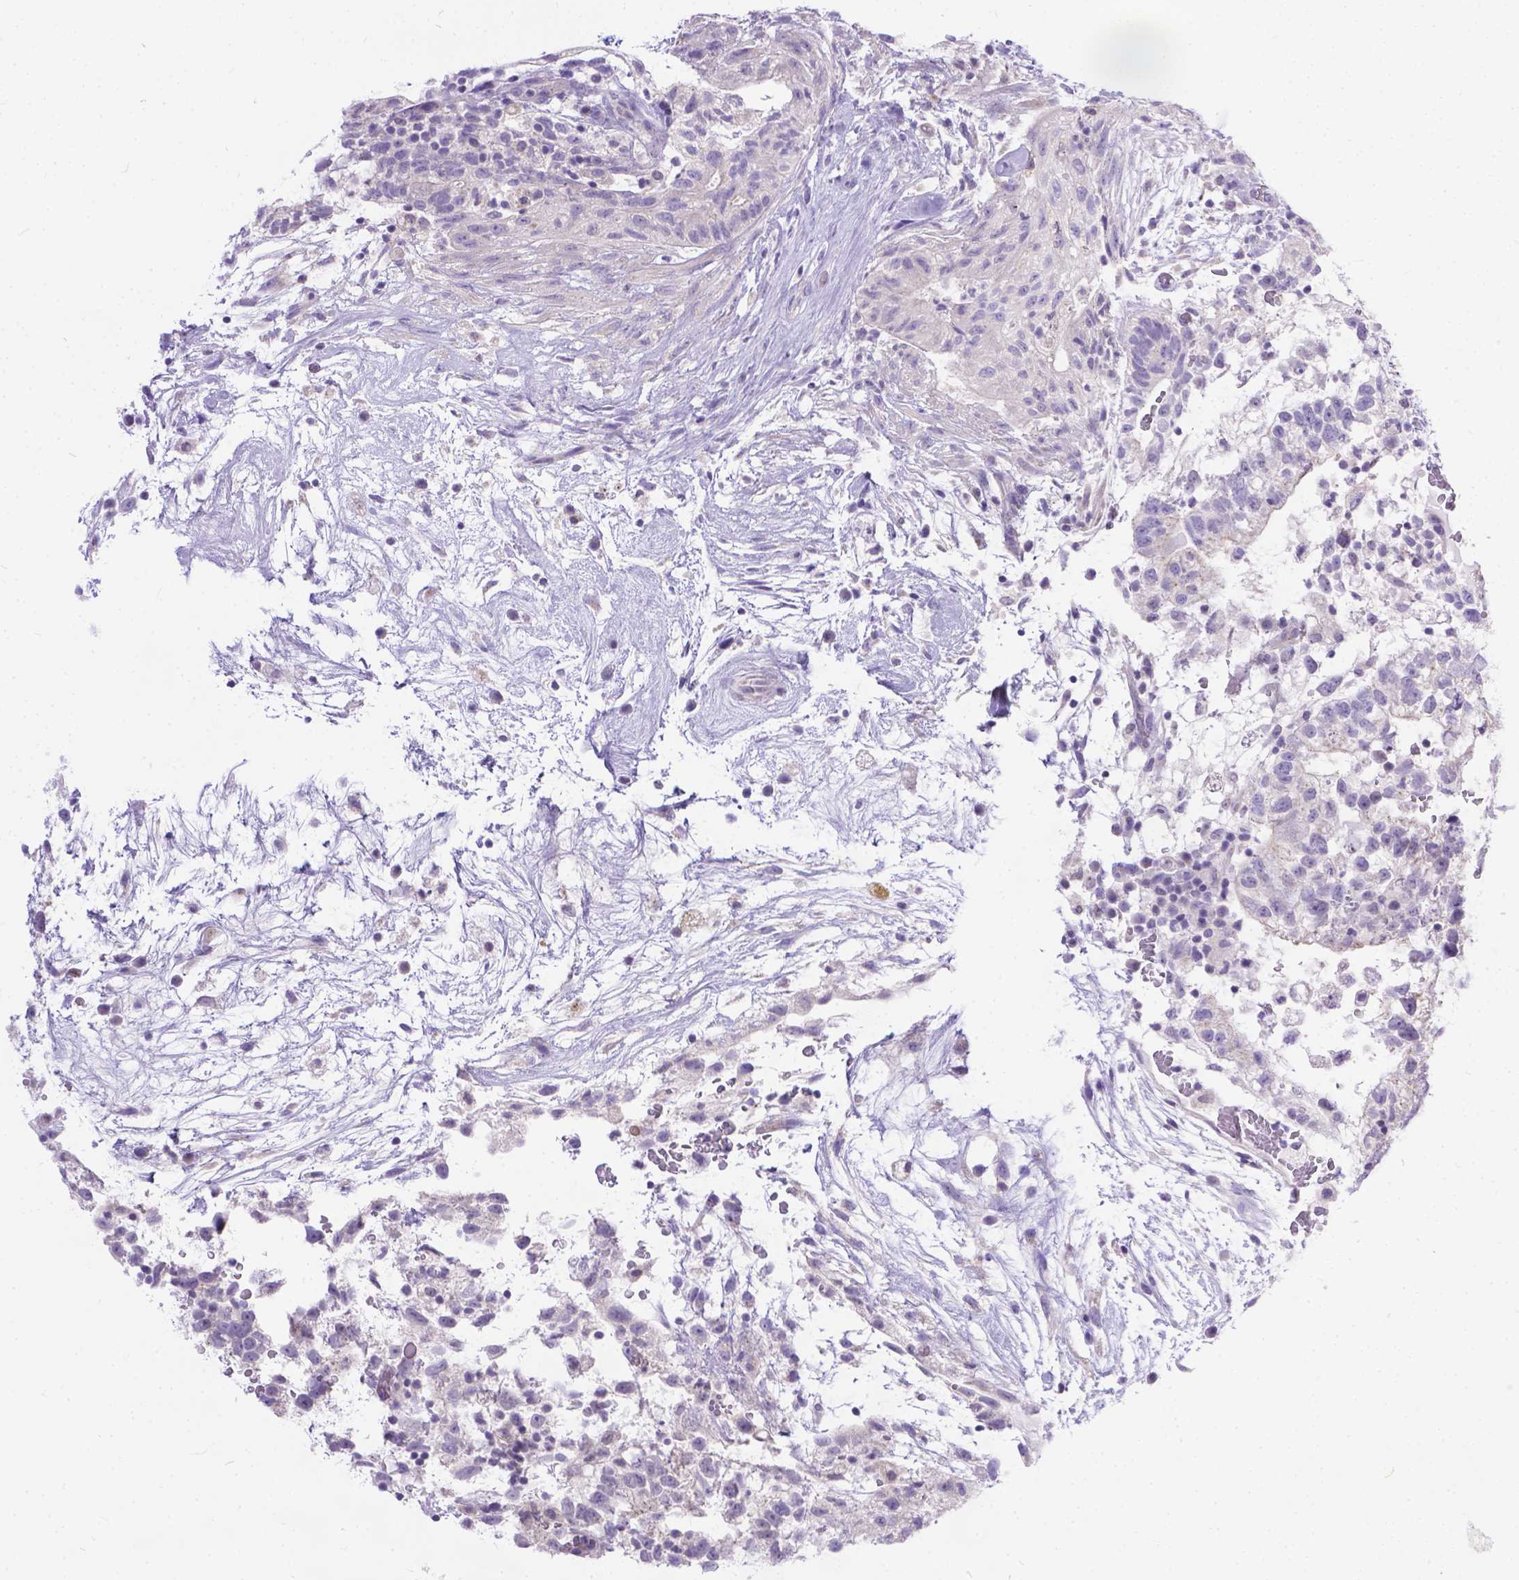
{"staining": {"intensity": "negative", "quantity": "none", "location": "none"}, "tissue": "testis cancer", "cell_type": "Tumor cells", "image_type": "cancer", "snomed": [{"axis": "morphology", "description": "Normal tissue, NOS"}, {"axis": "morphology", "description": "Carcinoma, Embryonal, NOS"}, {"axis": "topography", "description": "Testis"}], "caption": "Tumor cells are negative for protein expression in human testis embryonal carcinoma.", "gene": "TTLL6", "patient": {"sex": "male", "age": 32}}